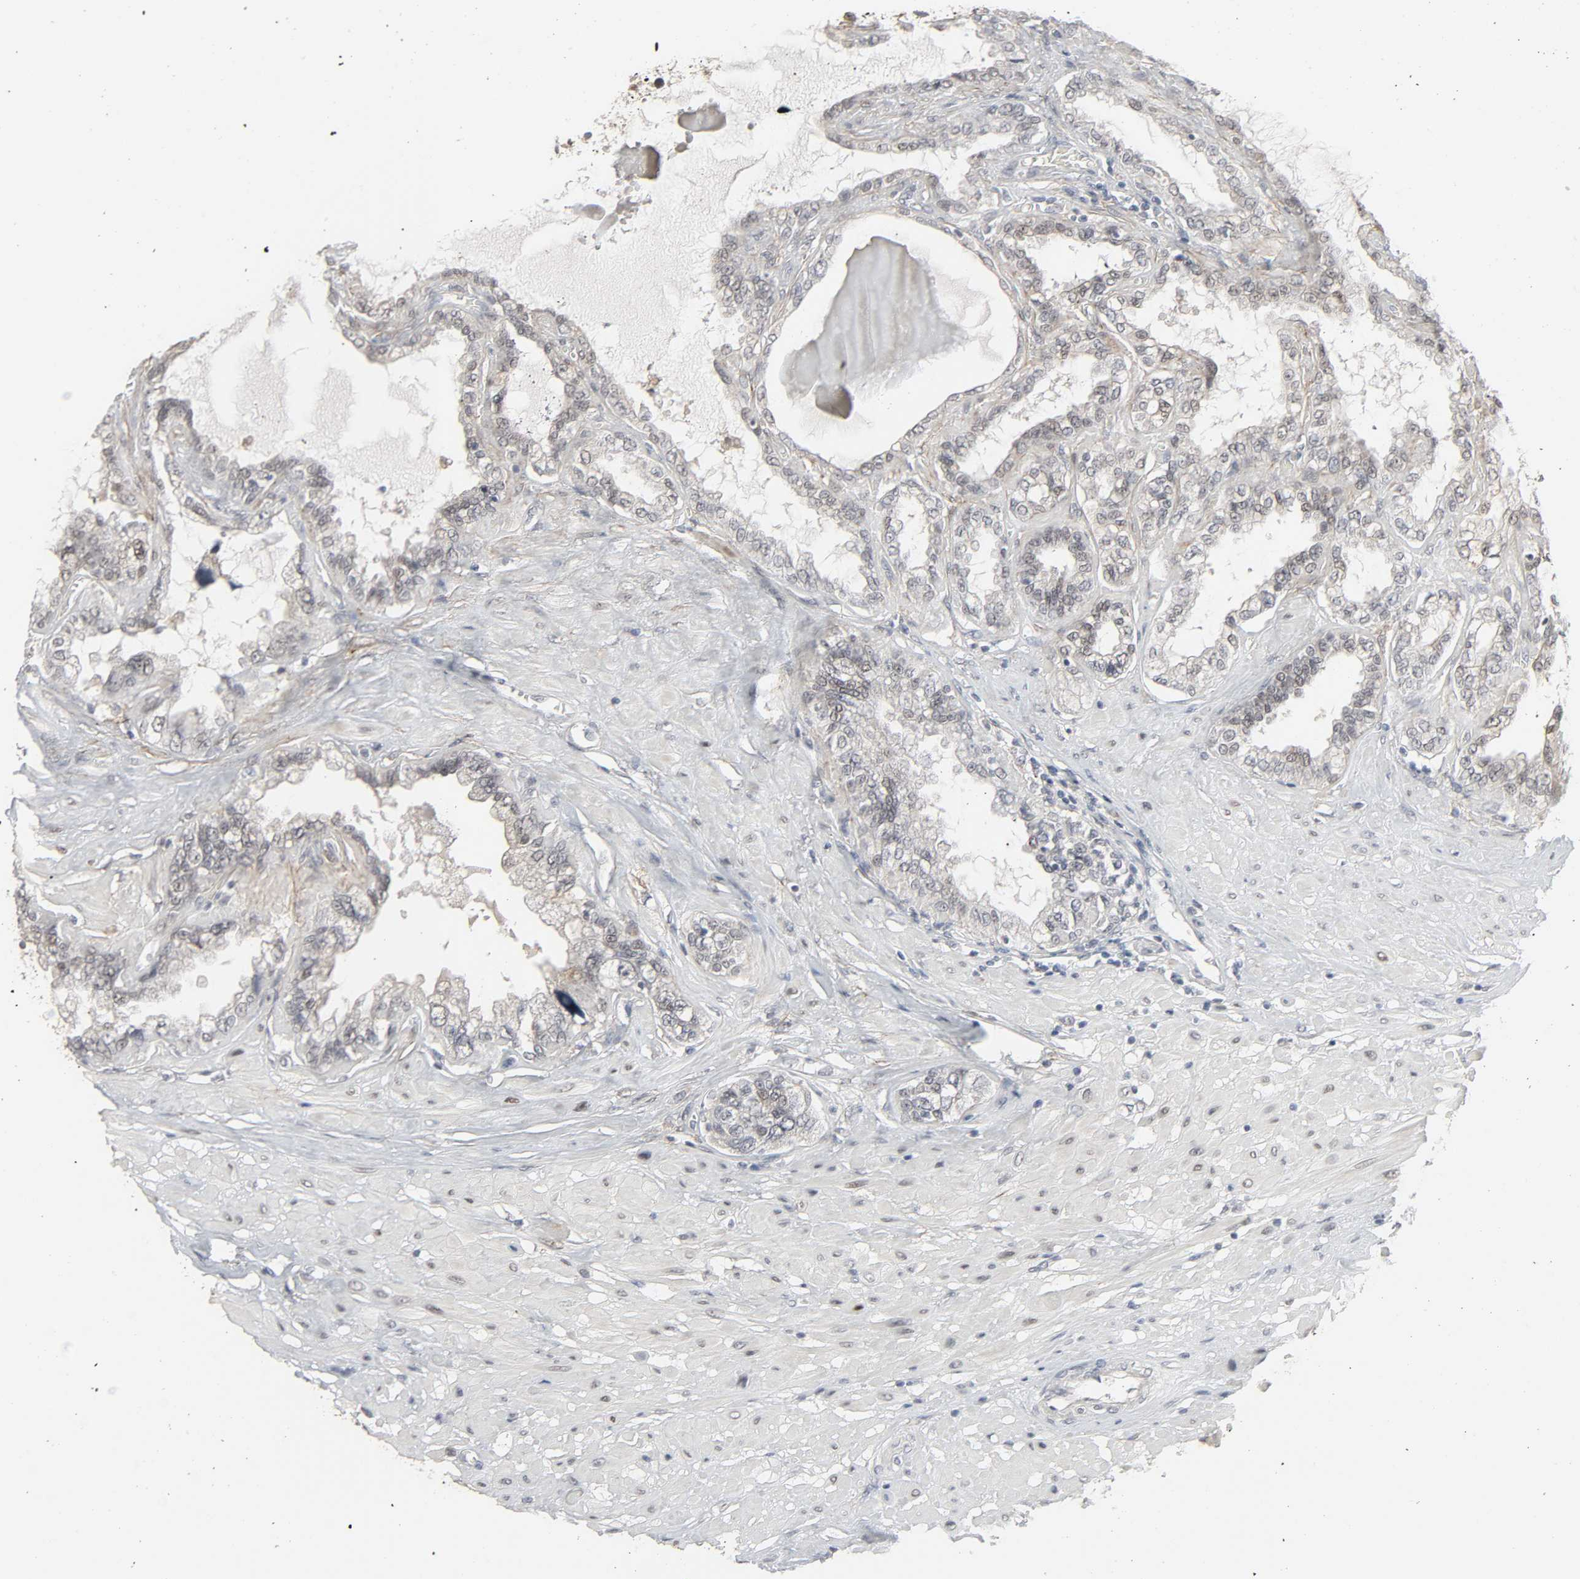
{"staining": {"intensity": "negative", "quantity": "none", "location": "none"}, "tissue": "seminal vesicle", "cell_type": "Glandular cells", "image_type": "normal", "snomed": [{"axis": "morphology", "description": "Normal tissue, NOS"}, {"axis": "morphology", "description": "Inflammation, NOS"}, {"axis": "topography", "description": "Urinary bladder"}, {"axis": "topography", "description": "Prostate"}, {"axis": "topography", "description": "Seminal veicle"}], "caption": "An immunohistochemistry photomicrograph of unremarkable seminal vesicle is shown. There is no staining in glandular cells of seminal vesicle.", "gene": "ZNF222", "patient": {"sex": "male", "age": 82}}